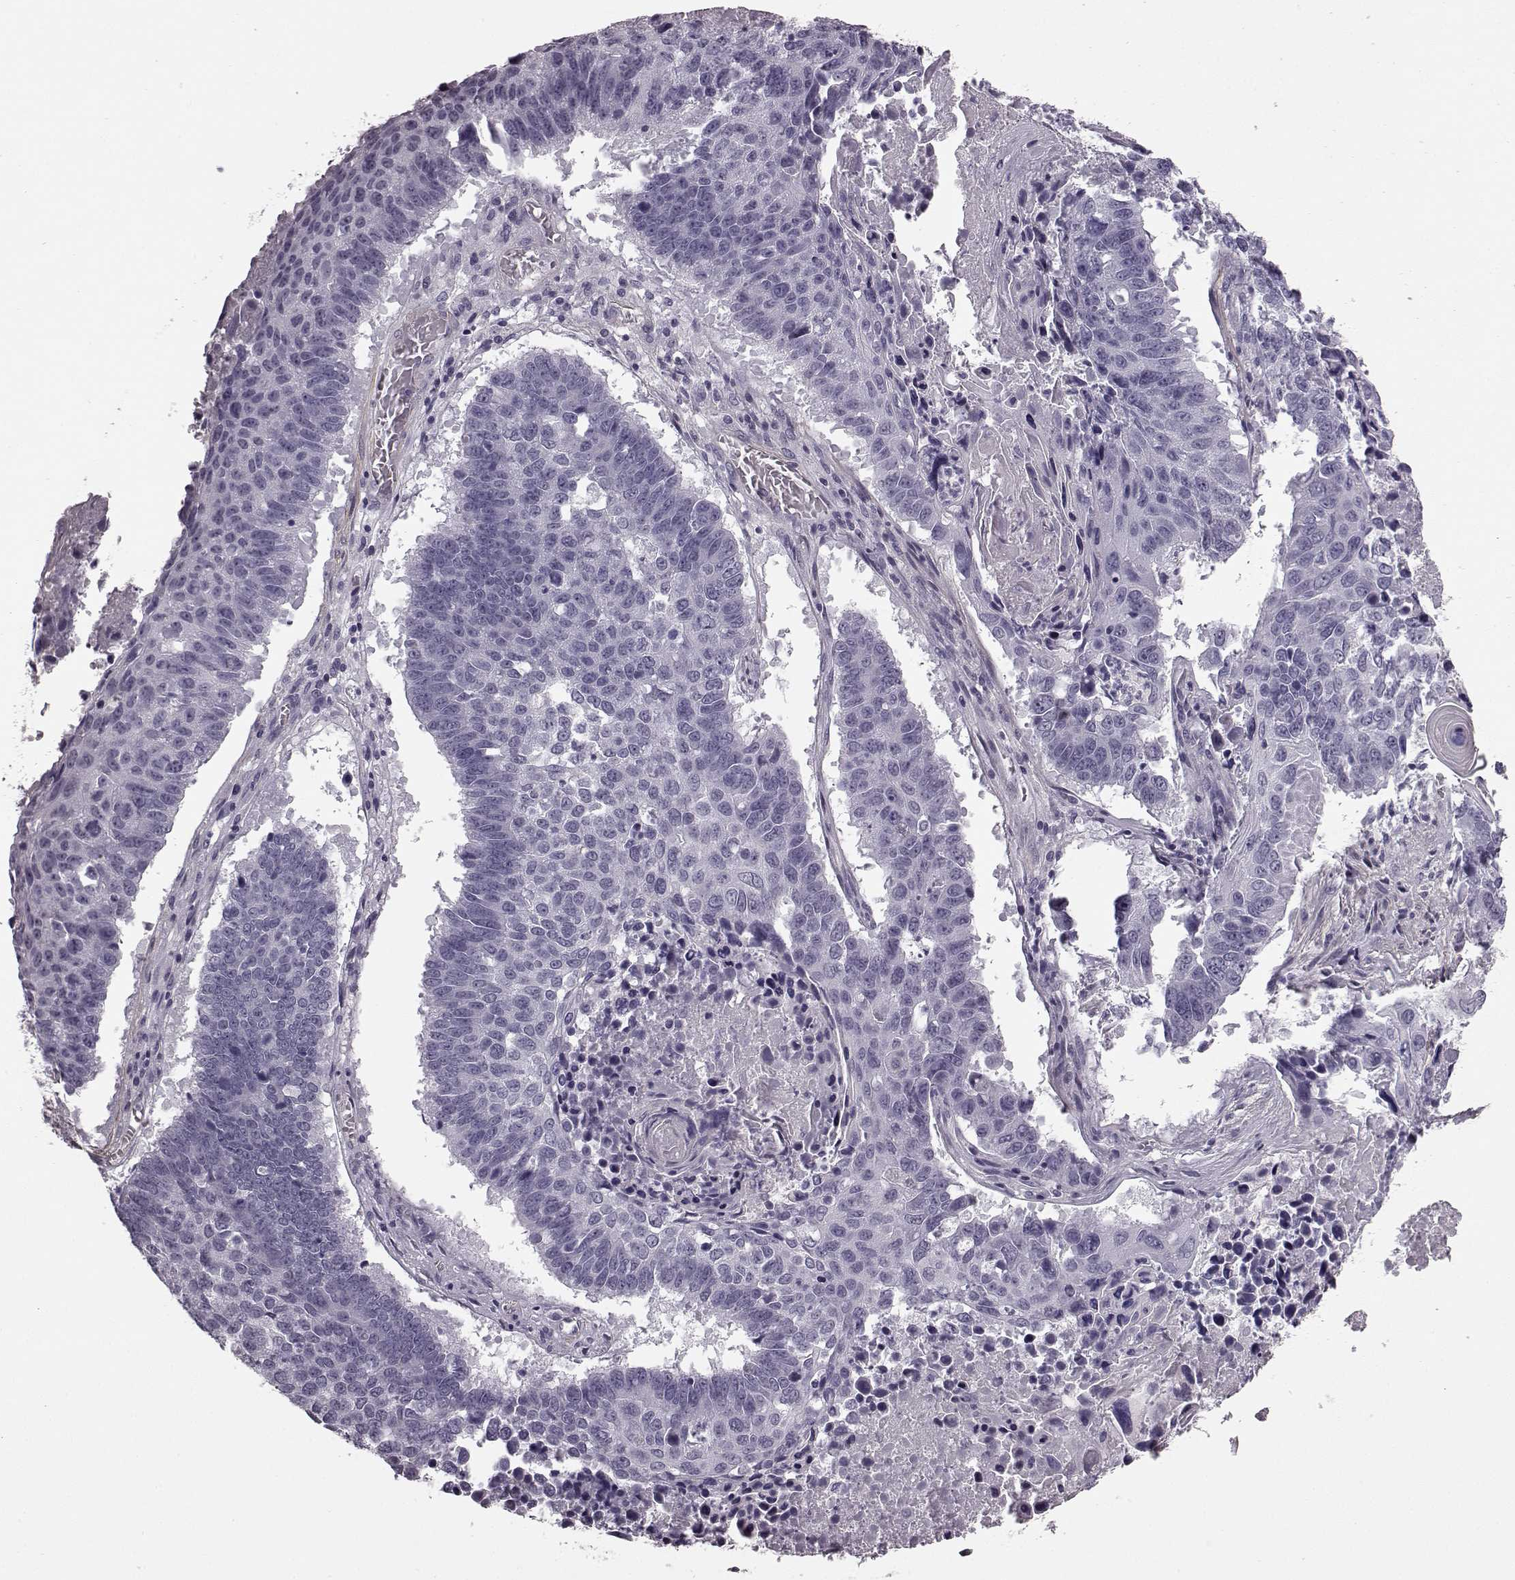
{"staining": {"intensity": "negative", "quantity": "none", "location": "none"}, "tissue": "lung cancer", "cell_type": "Tumor cells", "image_type": "cancer", "snomed": [{"axis": "morphology", "description": "Squamous cell carcinoma, NOS"}, {"axis": "topography", "description": "Lung"}], "caption": "Tumor cells show no significant protein expression in lung cancer (squamous cell carcinoma).", "gene": "SLCO3A1", "patient": {"sex": "male", "age": 73}}